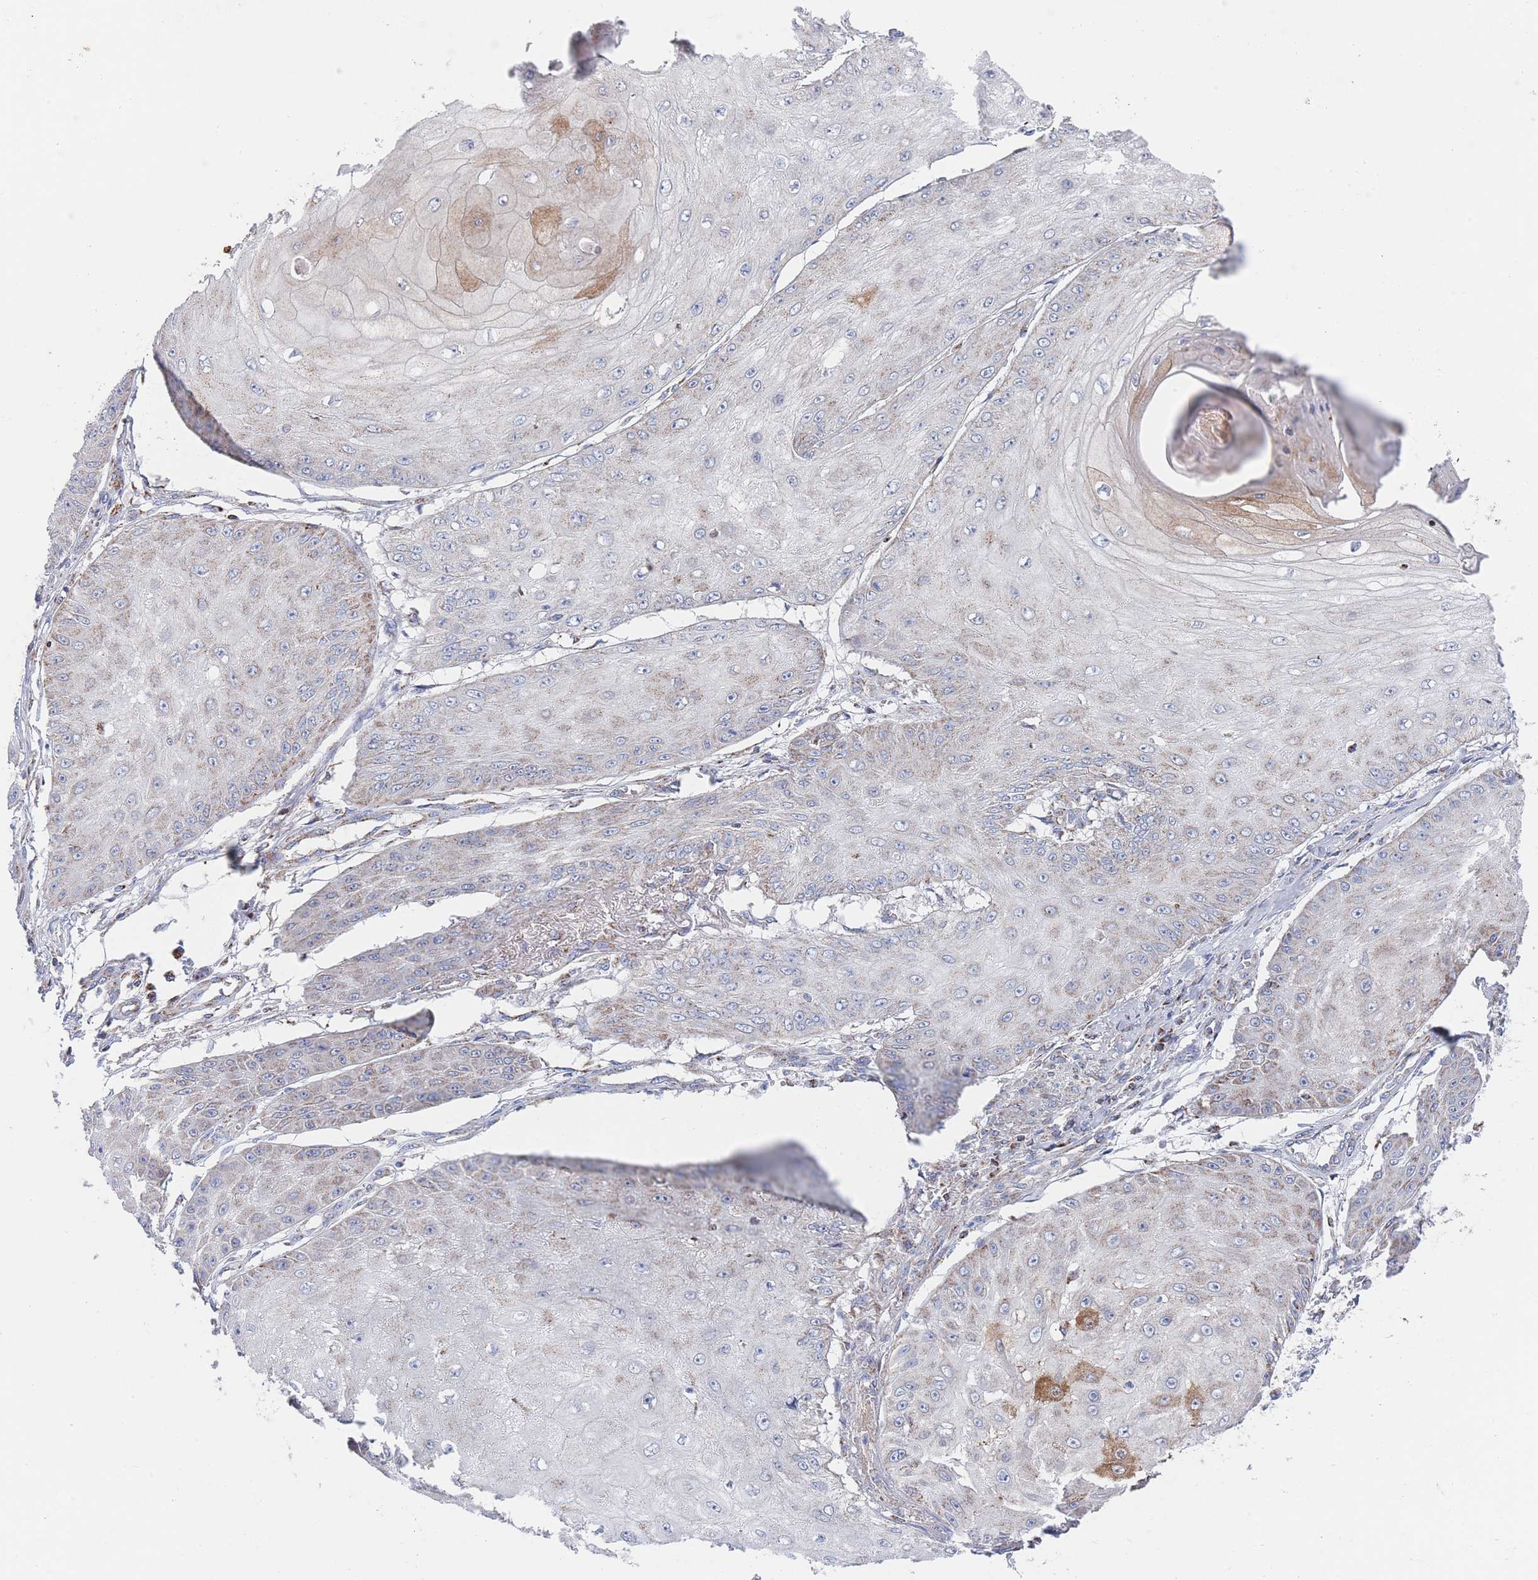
{"staining": {"intensity": "moderate", "quantity": "<25%", "location": "cytoplasmic/membranous"}, "tissue": "skin cancer", "cell_type": "Tumor cells", "image_type": "cancer", "snomed": [{"axis": "morphology", "description": "Squamous cell carcinoma, NOS"}, {"axis": "topography", "description": "Skin"}], "caption": "A histopathology image showing moderate cytoplasmic/membranous positivity in about <25% of tumor cells in squamous cell carcinoma (skin), as visualized by brown immunohistochemical staining.", "gene": "IKZF4", "patient": {"sex": "male", "age": 70}}